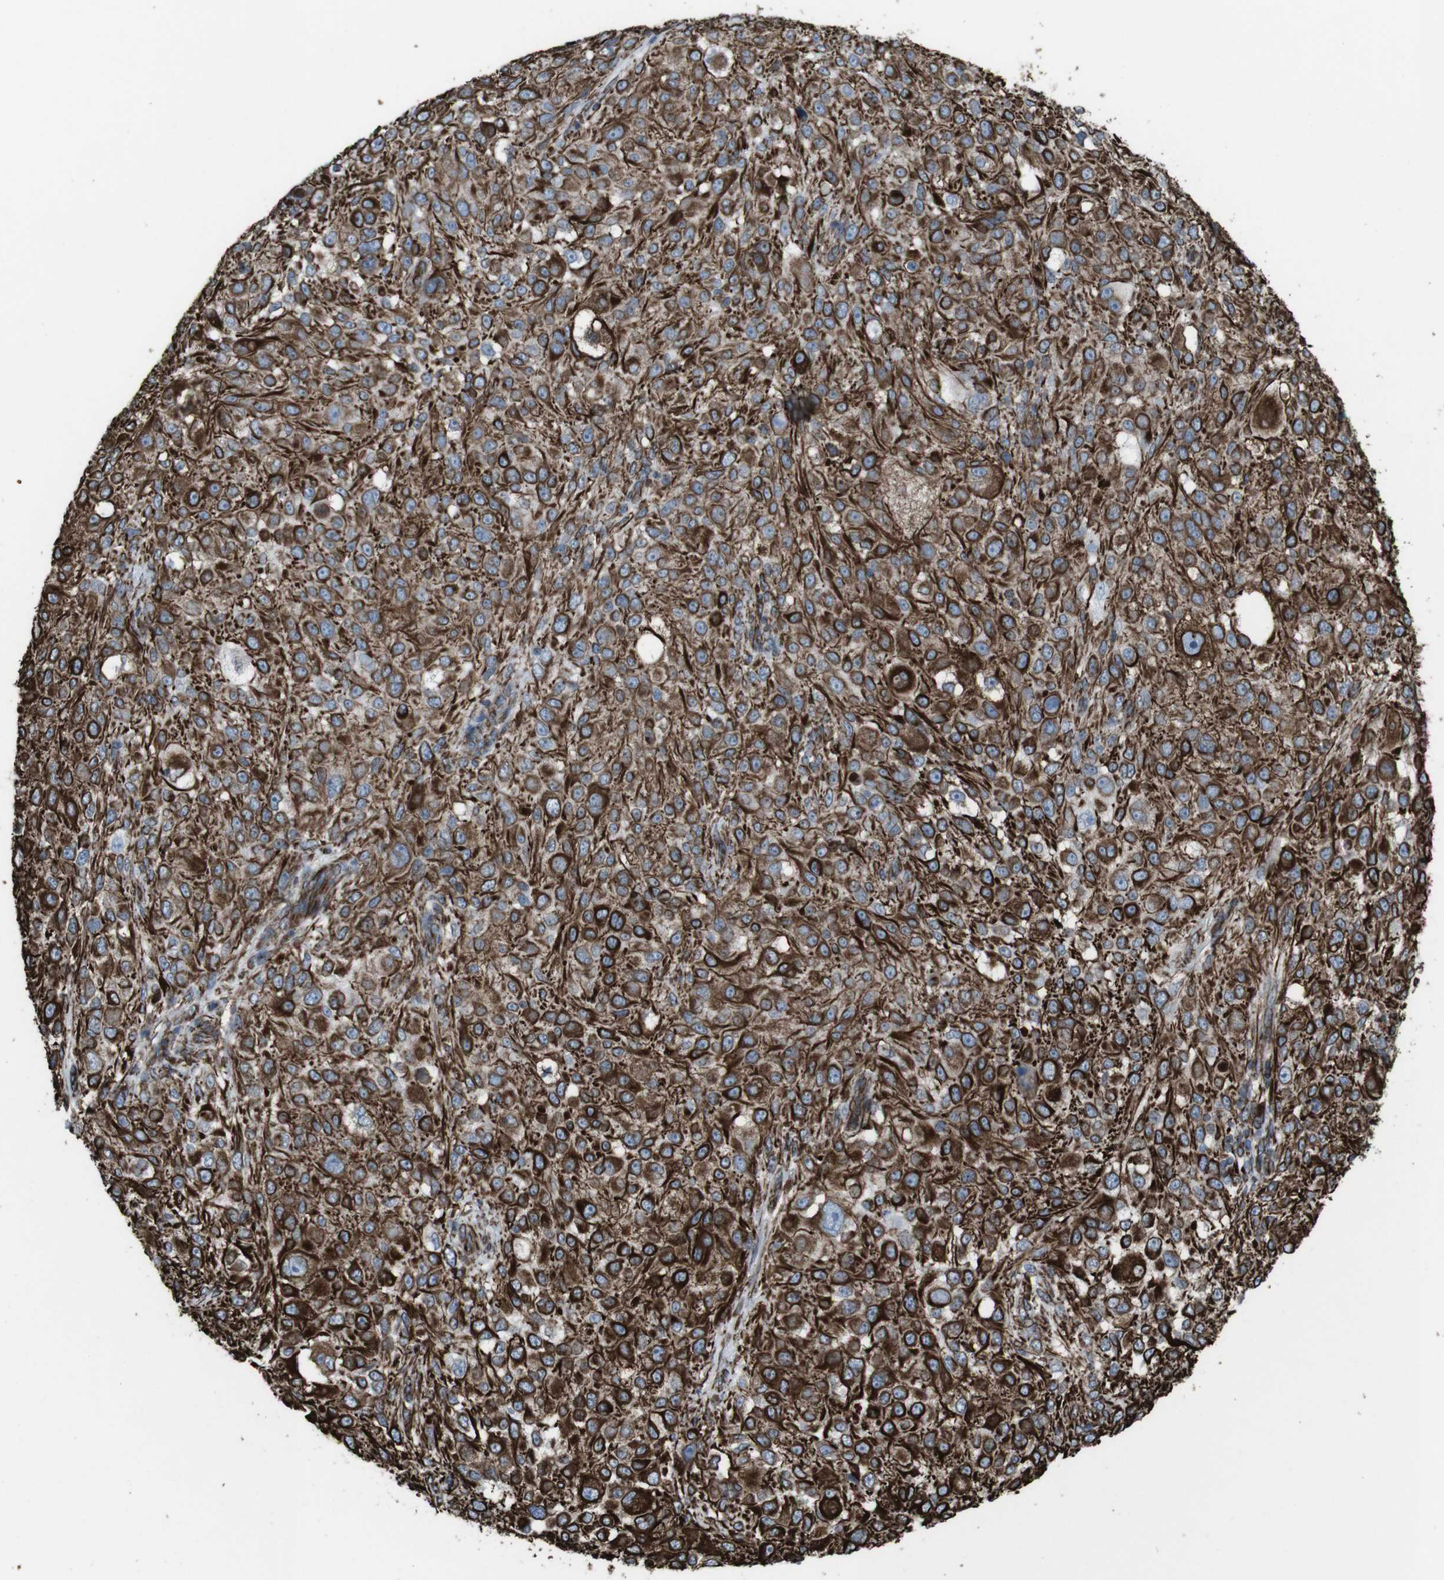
{"staining": {"intensity": "strong", "quantity": ">75%", "location": "cytoplasmic/membranous"}, "tissue": "melanoma", "cell_type": "Tumor cells", "image_type": "cancer", "snomed": [{"axis": "morphology", "description": "Necrosis, NOS"}, {"axis": "morphology", "description": "Malignant melanoma, NOS"}, {"axis": "topography", "description": "Skin"}], "caption": "Strong cytoplasmic/membranous protein expression is present in about >75% of tumor cells in melanoma.", "gene": "ZDHHC6", "patient": {"sex": "female", "age": 87}}